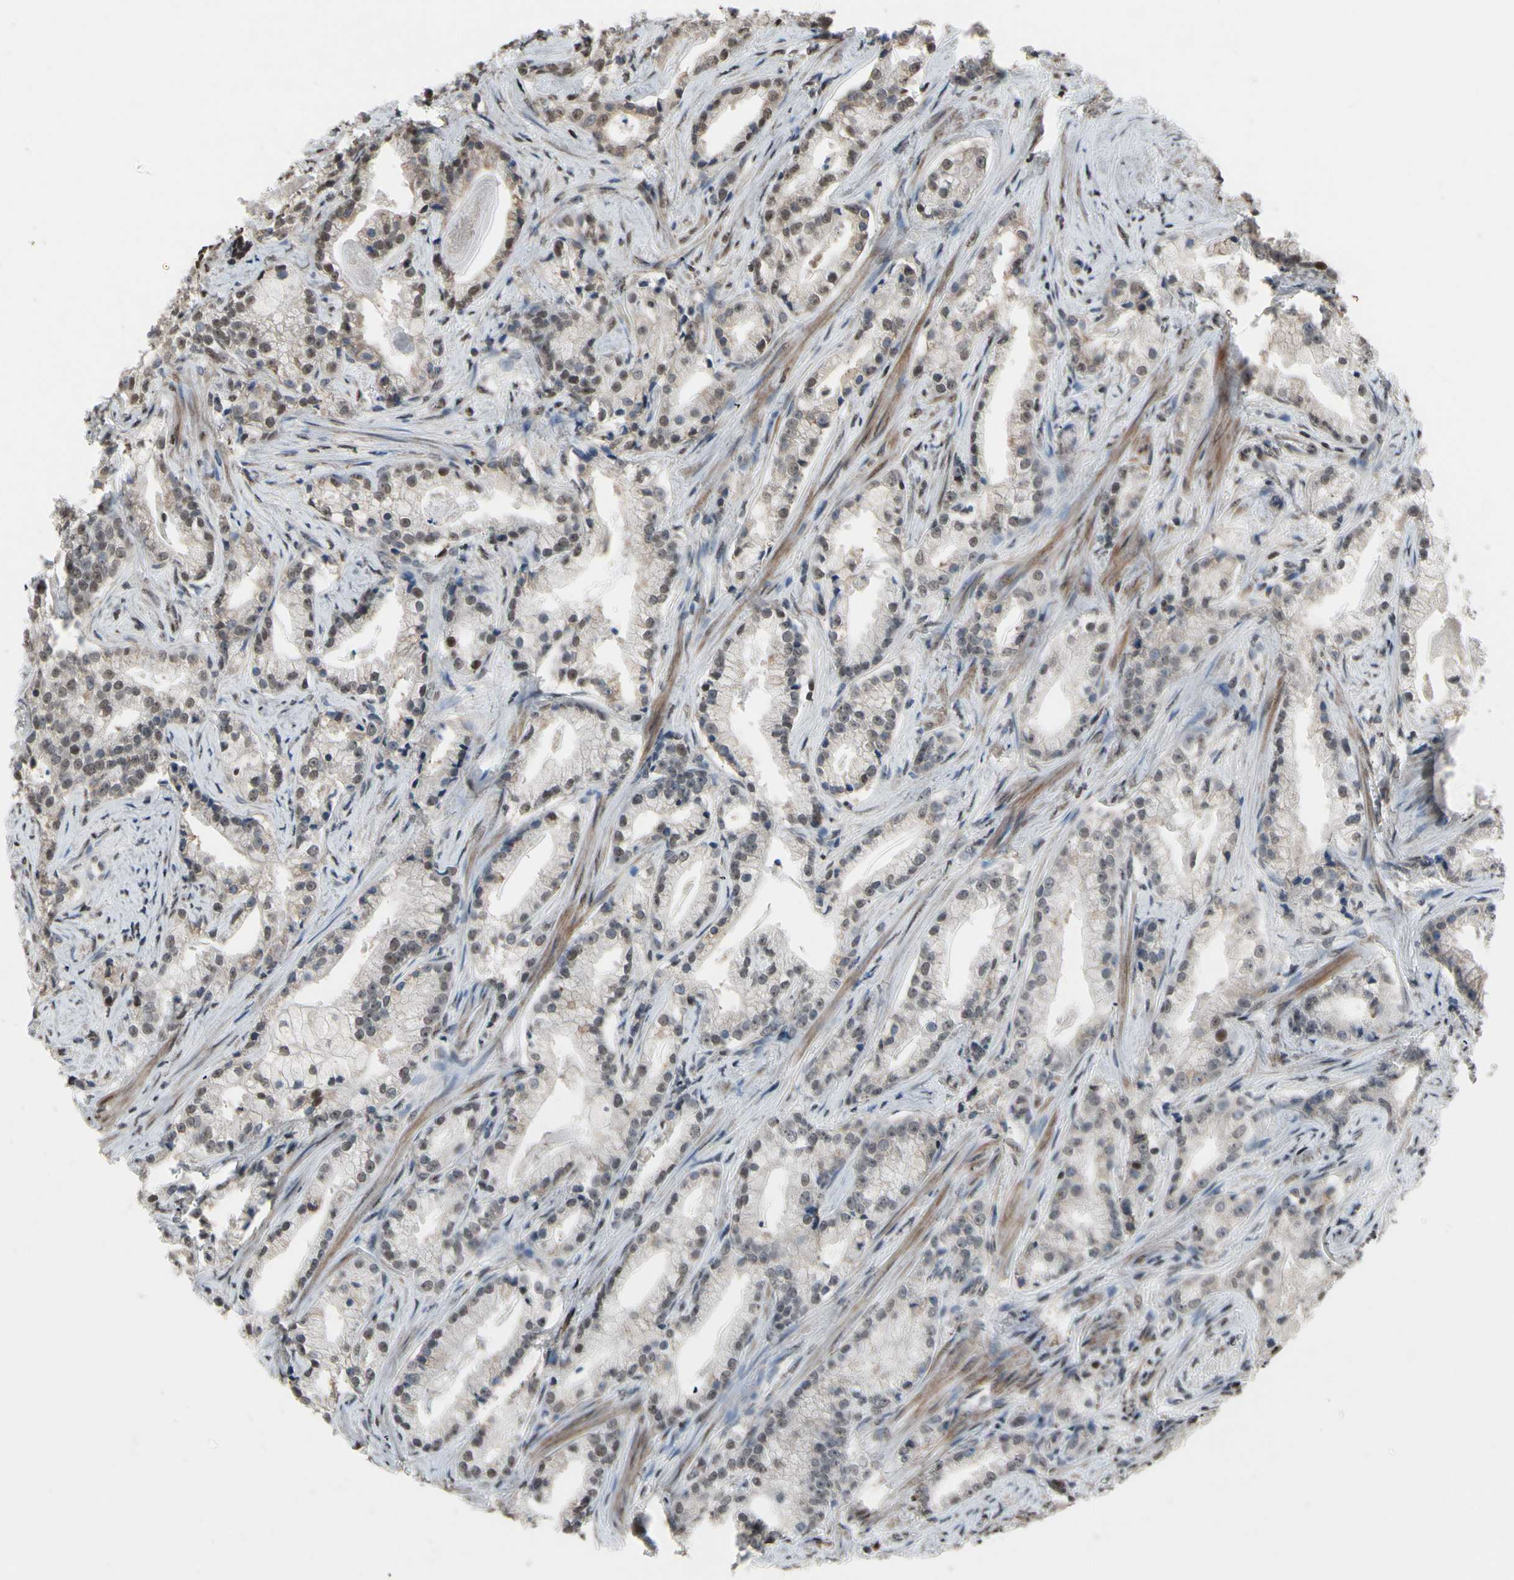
{"staining": {"intensity": "moderate", "quantity": "25%-75%", "location": "nuclear"}, "tissue": "prostate cancer", "cell_type": "Tumor cells", "image_type": "cancer", "snomed": [{"axis": "morphology", "description": "Adenocarcinoma, Low grade"}, {"axis": "topography", "description": "Prostate"}], "caption": "Immunohistochemistry (IHC) histopathology image of prostate cancer stained for a protein (brown), which demonstrates medium levels of moderate nuclear positivity in about 25%-75% of tumor cells.", "gene": "HIPK2", "patient": {"sex": "male", "age": 59}}